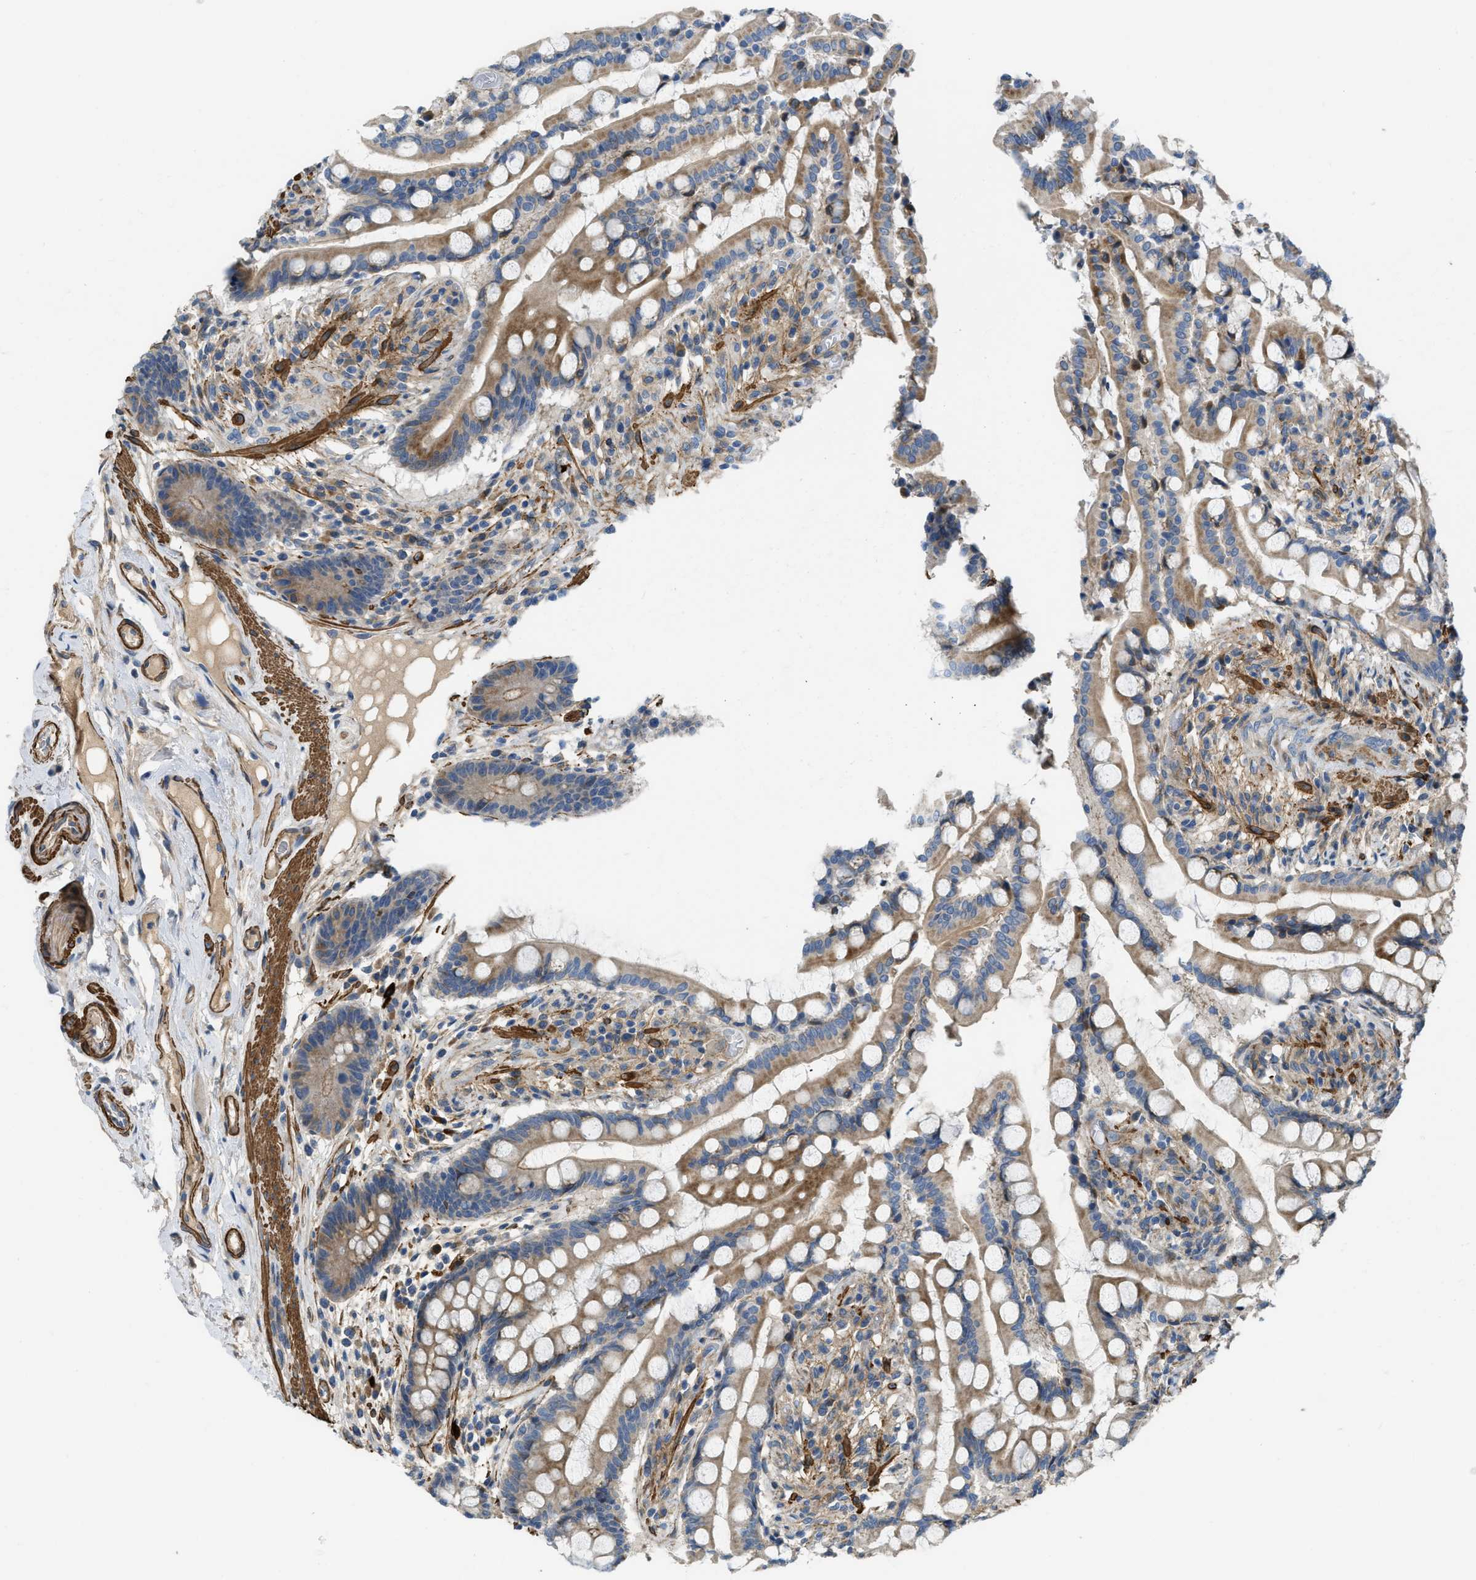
{"staining": {"intensity": "strong", "quantity": ">75%", "location": "cytoplasmic/membranous"}, "tissue": "colon", "cell_type": "Endothelial cells", "image_type": "normal", "snomed": [{"axis": "morphology", "description": "Normal tissue, NOS"}, {"axis": "topography", "description": "Colon"}], "caption": "Colon stained with a brown dye shows strong cytoplasmic/membranous positive staining in about >75% of endothelial cells.", "gene": "BMPR1A", "patient": {"sex": "male", "age": 73}}